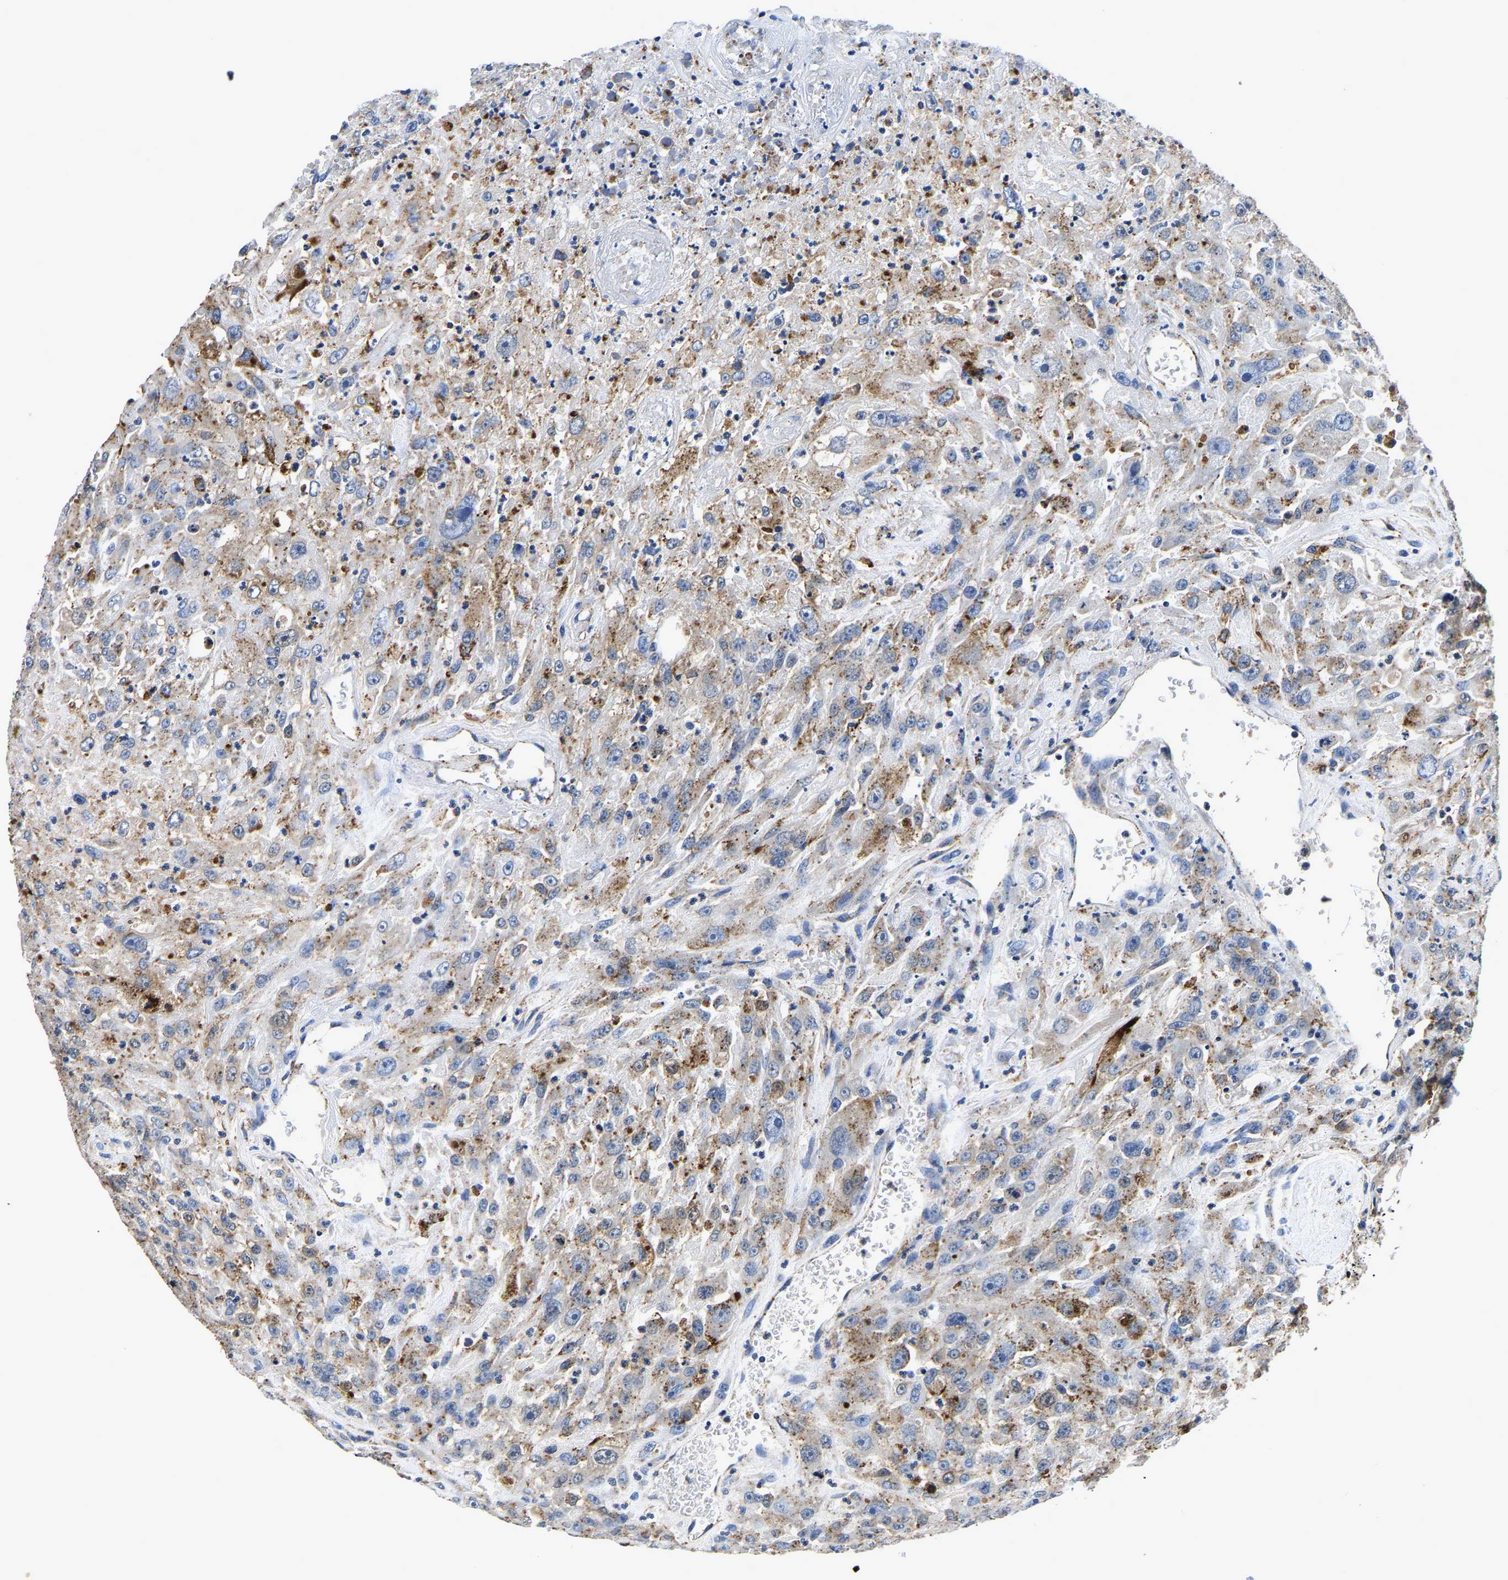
{"staining": {"intensity": "strong", "quantity": "25%-75%", "location": "cytoplasmic/membranous"}, "tissue": "urothelial cancer", "cell_type": "Tumor cells", "image_type": "cancer", "snomed": [{"axis": "morphology", "description": "Urothelial carcinoma, High grade"}, {"axis": "topography", "description": "Urinary bladder"}], "caption": "IHC (DAB (3,3'-diaminobenzidine)) staining of urothelial cancer exhibits strong cytoplasmic/membranous protein positivity in approximately 25%-75% of tumor cells.", "gene": "GRN", "patient": {"sex": "male", "age": 46}}